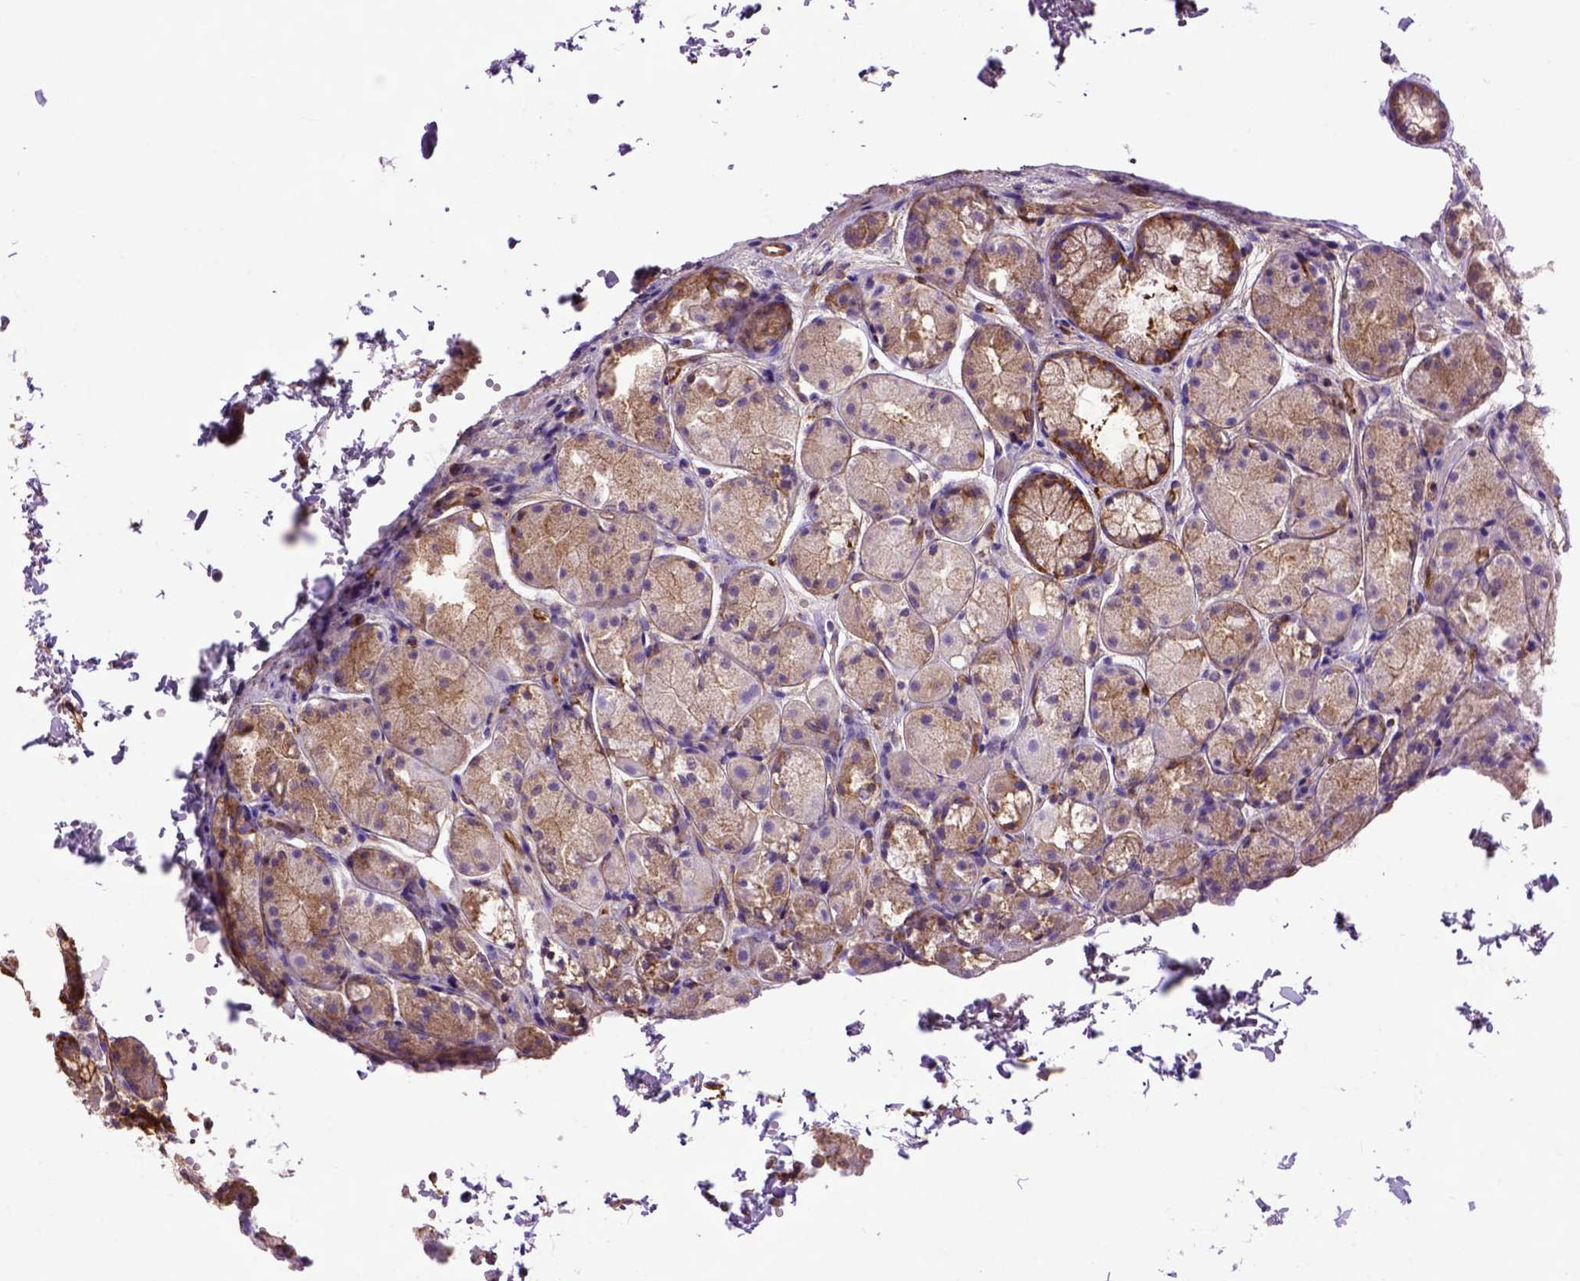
{"staining": {"intensity": "strong", "quantity": "25%-75%", "location": "cytoplasmic/membranous"}, "tissue": "stomach", "cell_type": "Glandular cells", "image_type": "normal", "snomed": [{"axis": "morphology", "description": "Normal tissue, NOS"}, {"axis": "topography", "description": "Stomach"}], "caption": "A brown stain shows strong cytoplasmic/membranous positivity of a protein in glandular cells of benign human stomach. (DAB IHC with brightfield microscopy, high magnification).", "gene": "MVP", "patient": {"sex": "male", "age": 70}}